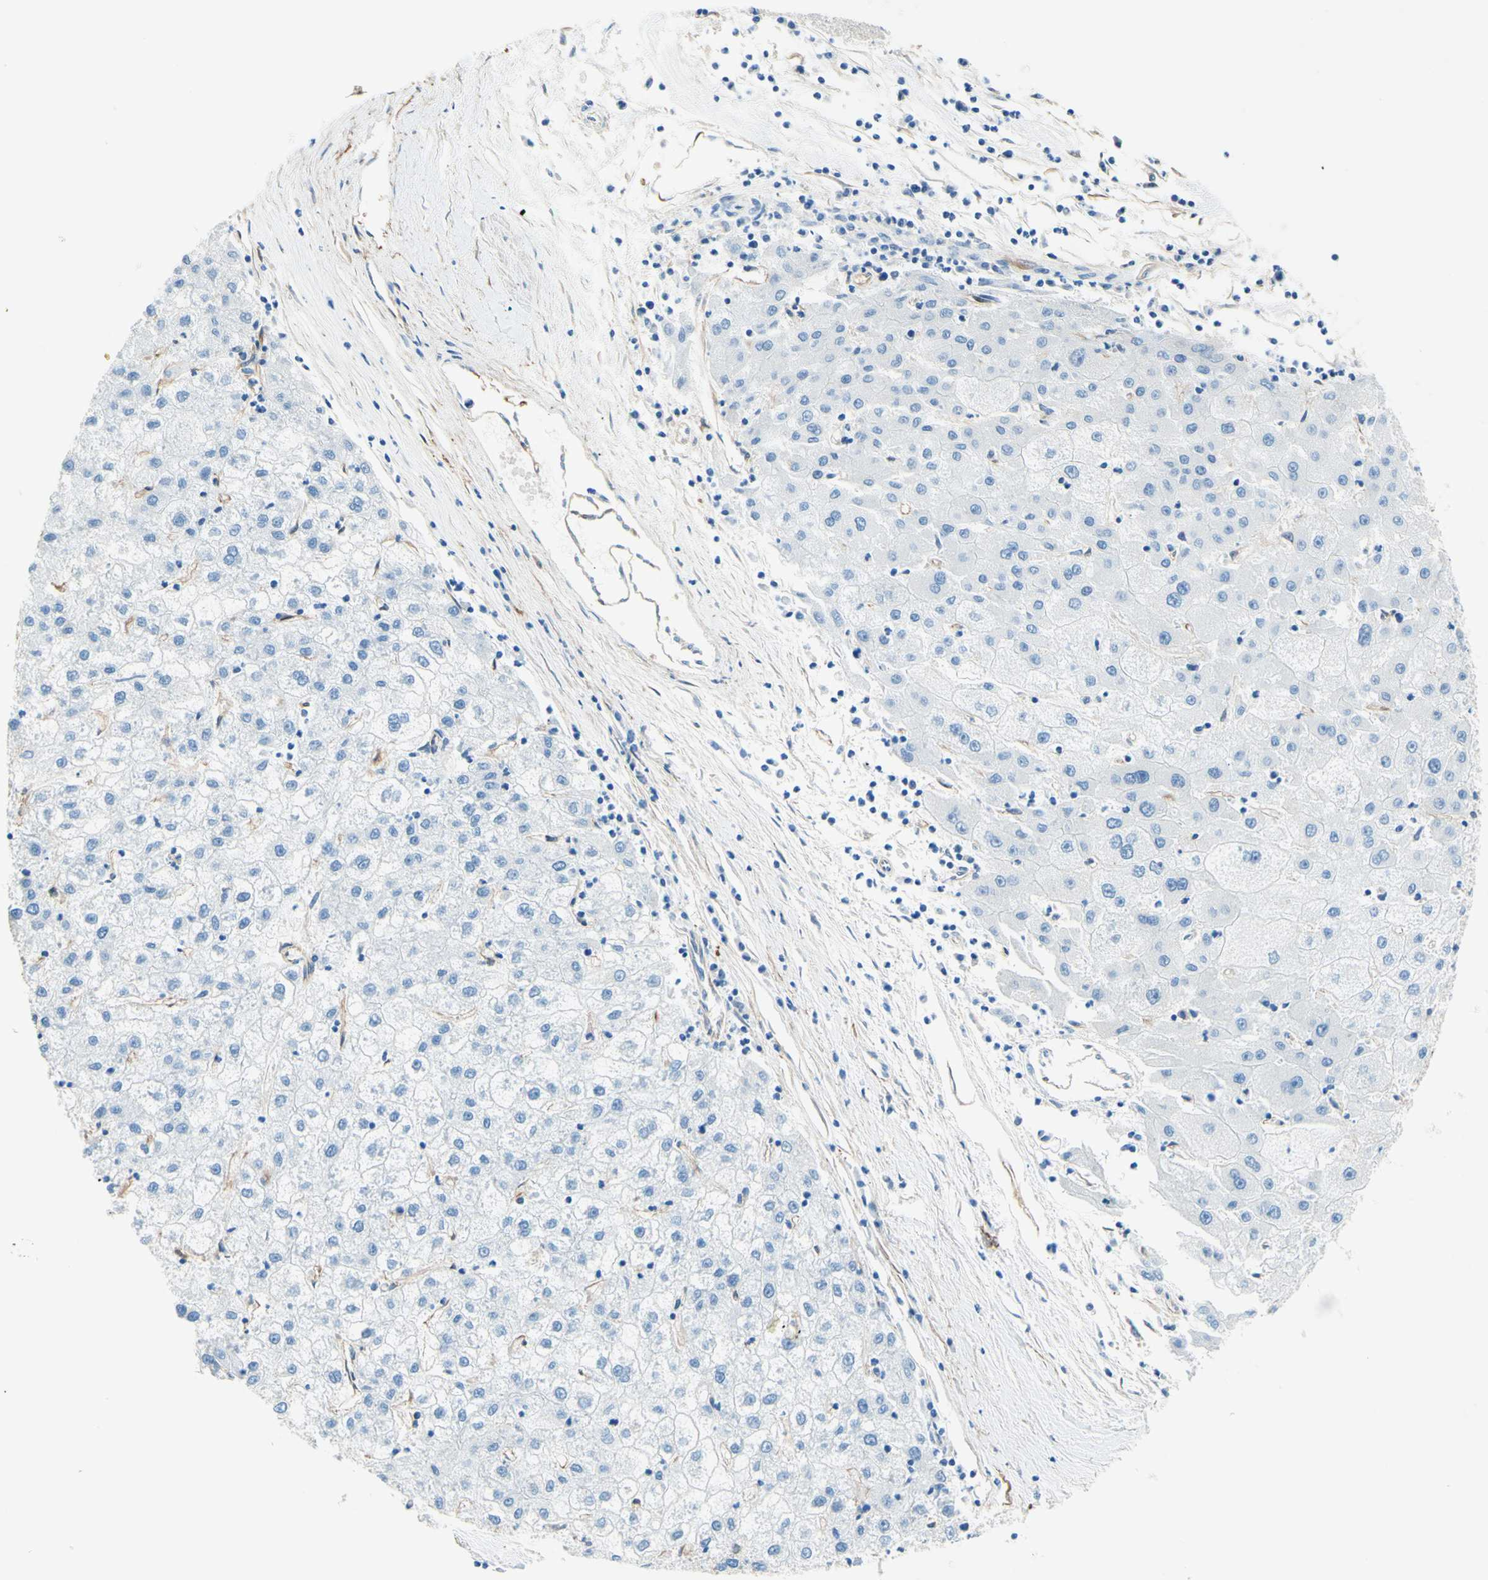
{"staining": {"intensity": "negative", "quantity": "none", "location": "none"}, "tissue": "liver cancer", "cell_type": "Tumor cells", "image_type": "cancer", "snomed": [{"axis": "morphology", "description": "Carcinoma, Hepatocellular, NOS"}, {"axis": "topography", "description": "Liver"}], "caption": "This photomicrograph is of liver cancer stained with immunohistochemistry to label a protein in brown with the nuclei are counter-stained blue. There is no expression in tumor cells. (IHC, brightfield microscopy, high magnification).", "gene": "DPYSL3", "patient": {"sex": "male", "age": 72}}